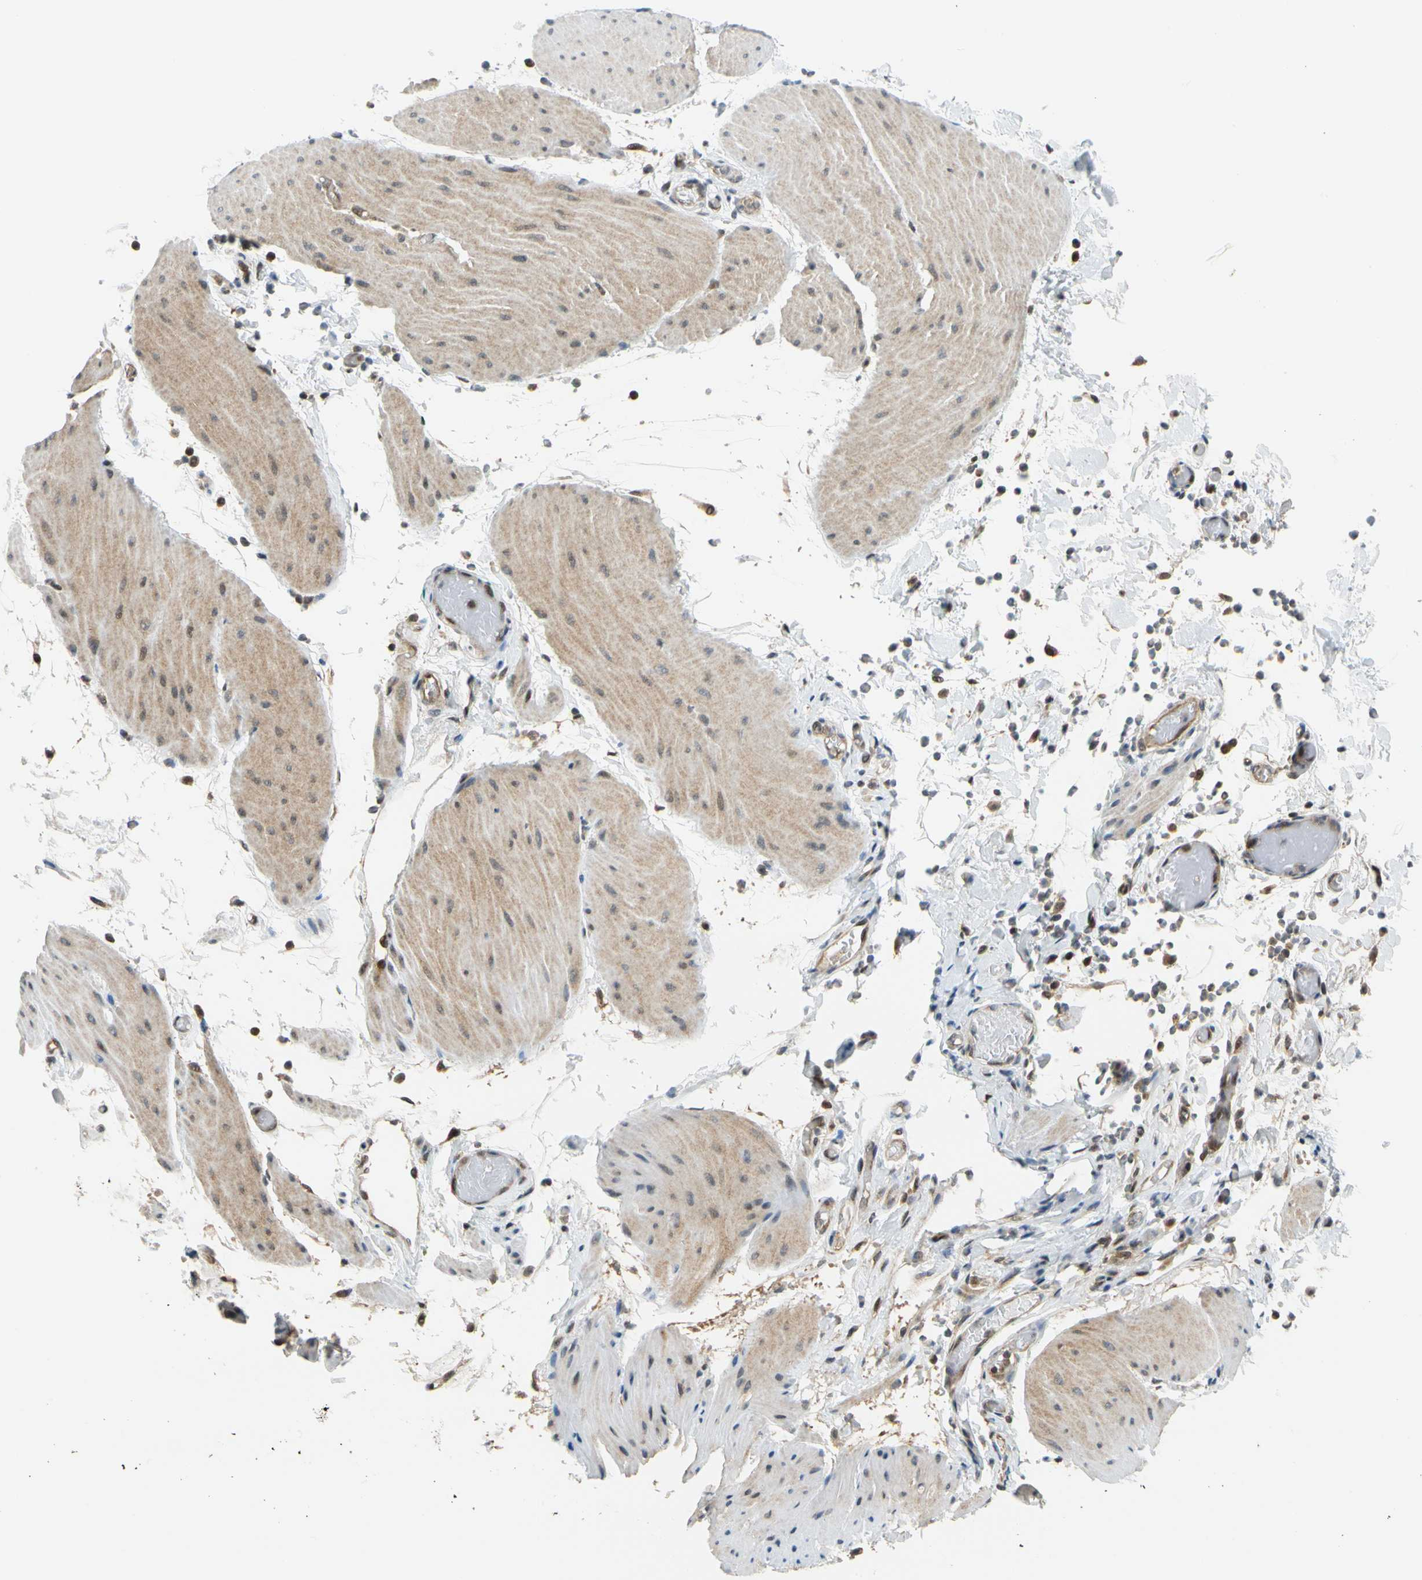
{"staining": {"intensity": "weak", "quantity": ">75%", "location": "cytoplasmic/membranous"}, "tissue": "smooth muscle", "cell_type": "Smooth muscle cells", "image_type": "normal", "snomed": [{"axis": "morphology", "description": "Normal tissue, NOS"}, {"axis": "topography", "description": "Smooth muscle"}, {"axis": "topography", "description": "Colon"}], "caption": "A brown stain shows weak cytoplasmic/membranous staining of a protein in smooth muscle cells of benign smooth muscle. The staining is performed using DAB (3,3'-diaminobenzidine) brown chromogen to label protein expression. The nuclei are counter-stained blue using hematoxylin.", "gene": "MAPK9", "patient": {"sex": "male", "age": 67}}